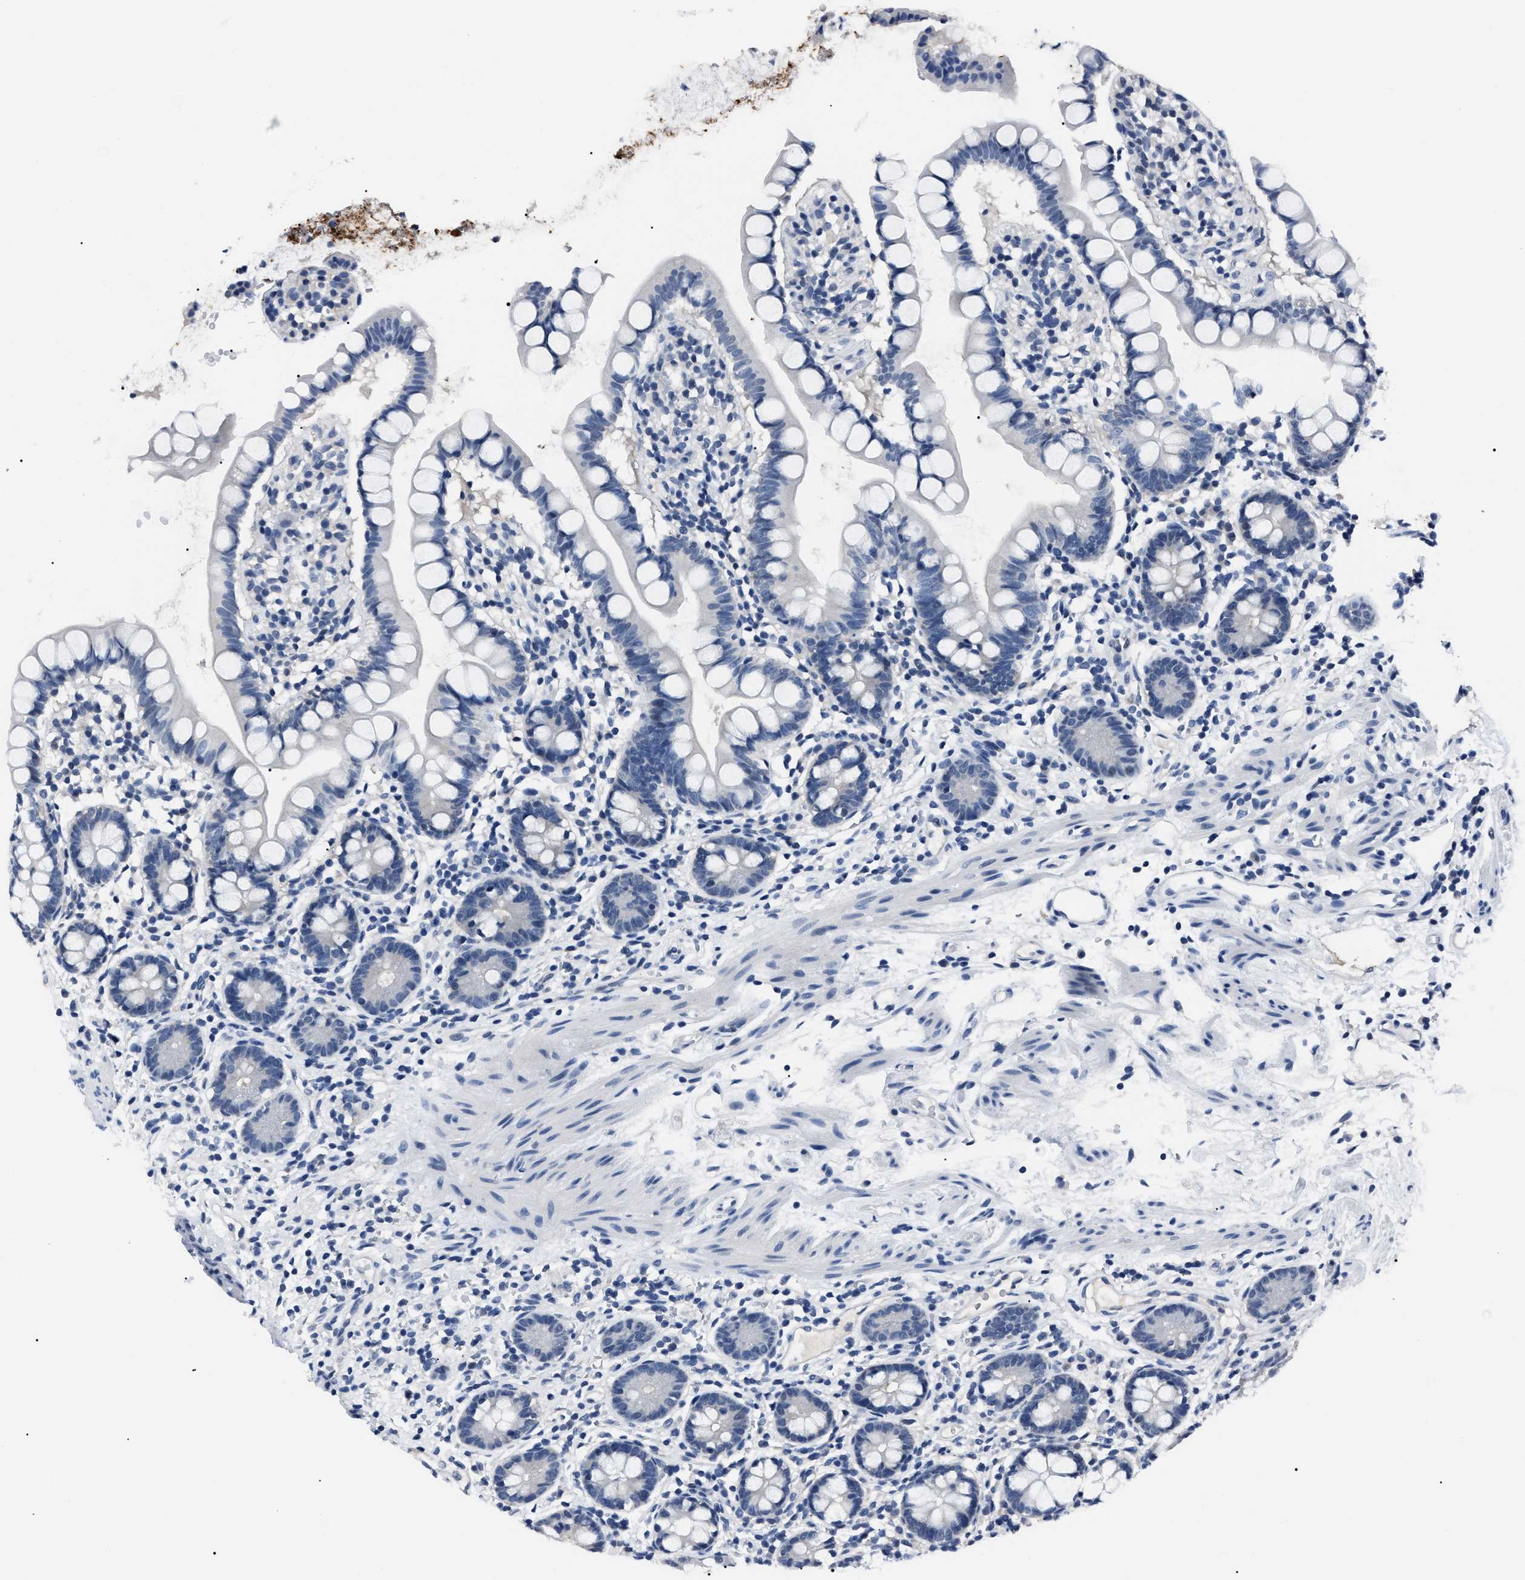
{"staining": {"intensity": "negative", "quantity": "none", "location": "none"}, "tissue": "small intestine", "cell_type": "Glandular cells", "image_type": "normal", "snomed": [{"axis": "morphology", "description": "Normal tissue, NOS"}, {"axis": "topography", "description": "Small intestine"}], "caption": "The photomicrograph displays no staining of glandular cells in unremarkable small intestine.", "gene": "LRWD1", "patient": {"sex": "female", "age": 84}}